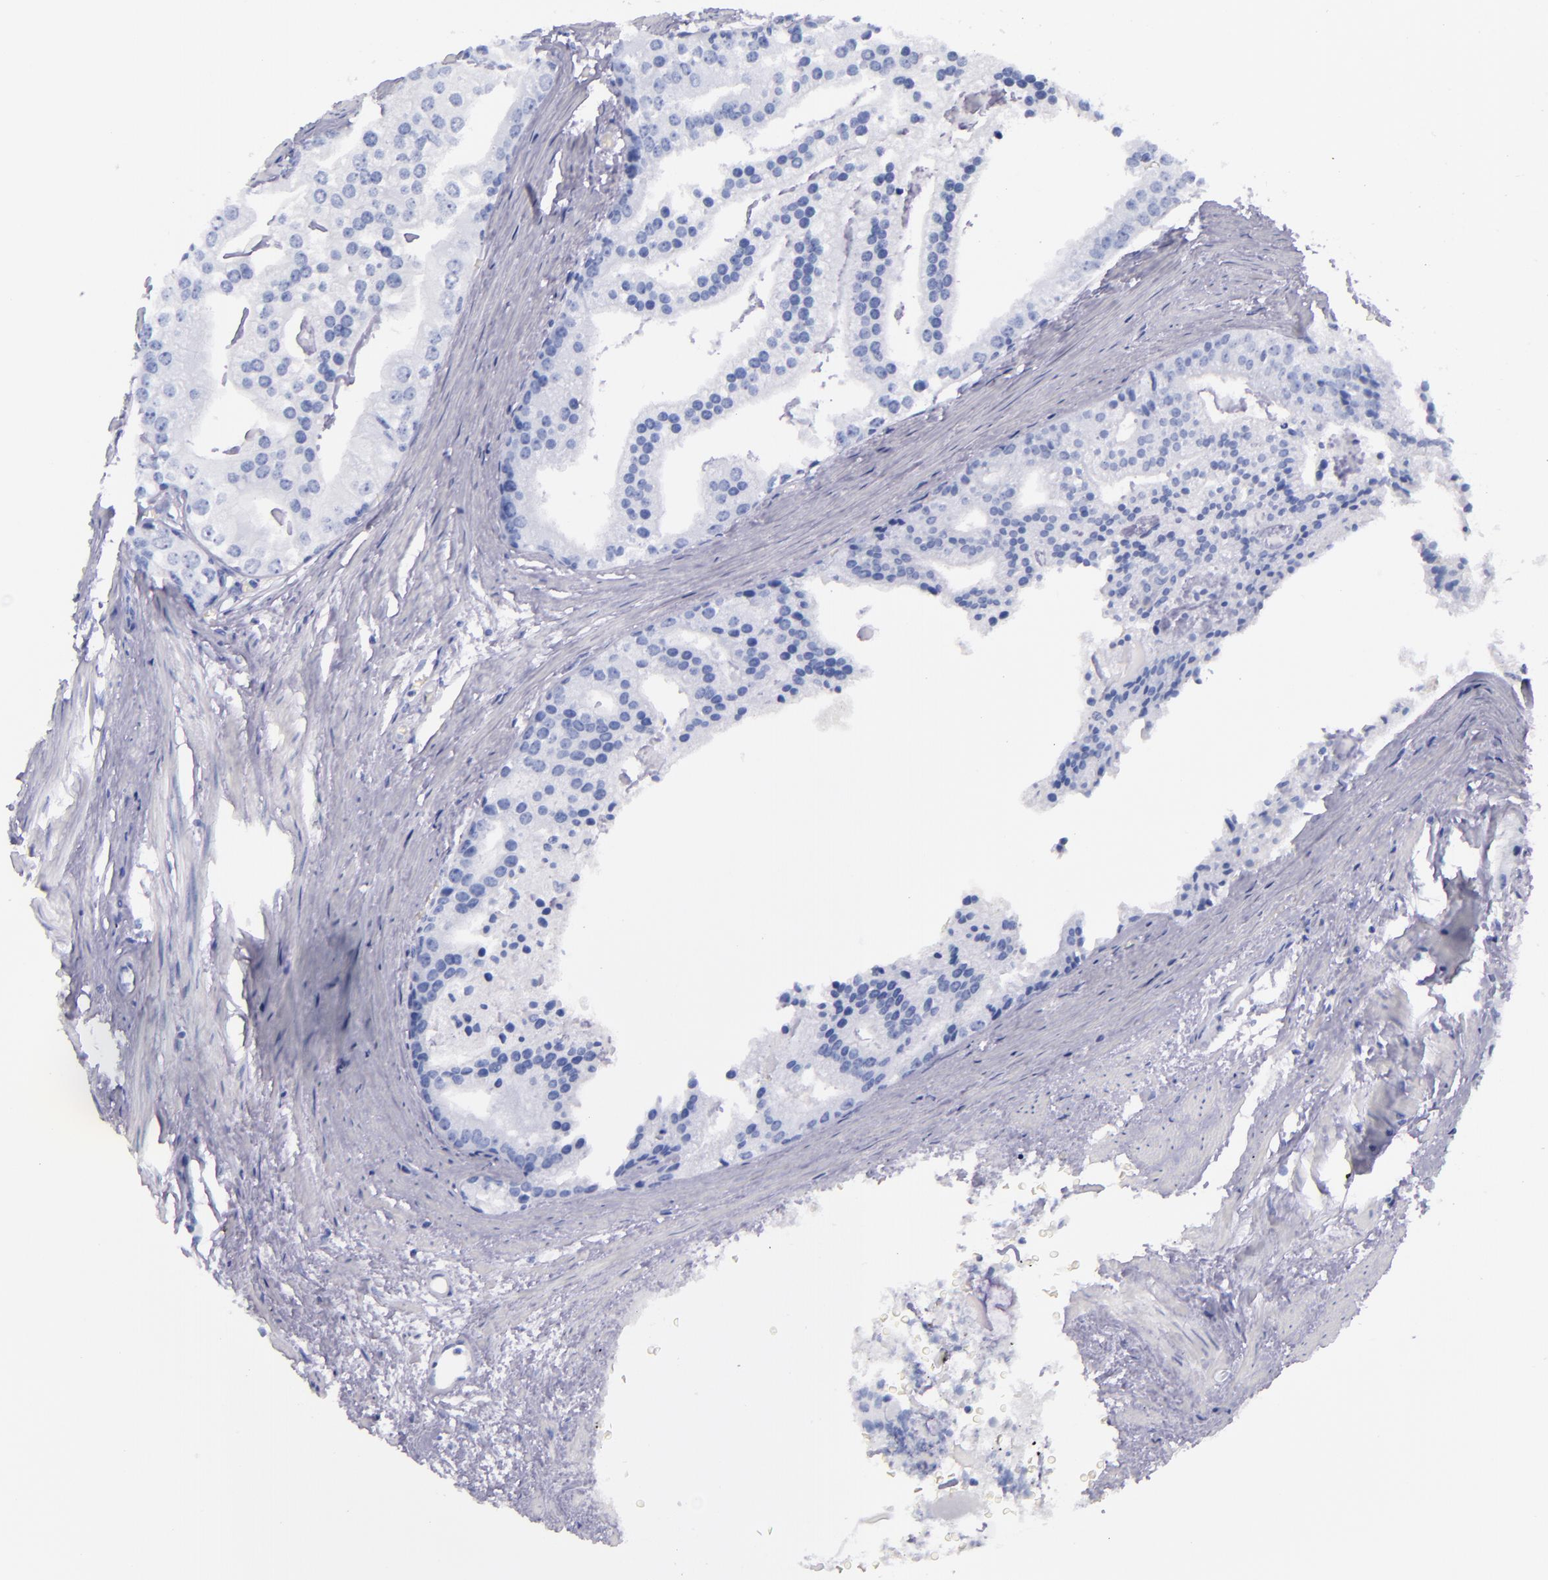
{"staining": {"intensity": "negative", "quantity": "none", "location": "none"}, "tissue": "prostate cancer", "cell_type": "Tumor cells", "image_type": "cancer", "snomed": [{"axis": "morphology", "description": "Adenocarcinoma, High grade"}, {"axis": "topography", "description": "Prostate"}], "caption": "Image shows no significant protein positivity in tumor cells of adenocarcinoma (high-grade) (prostate).", "gene": "SFTPB", "patient": {"sex": "male", "age": 56}}